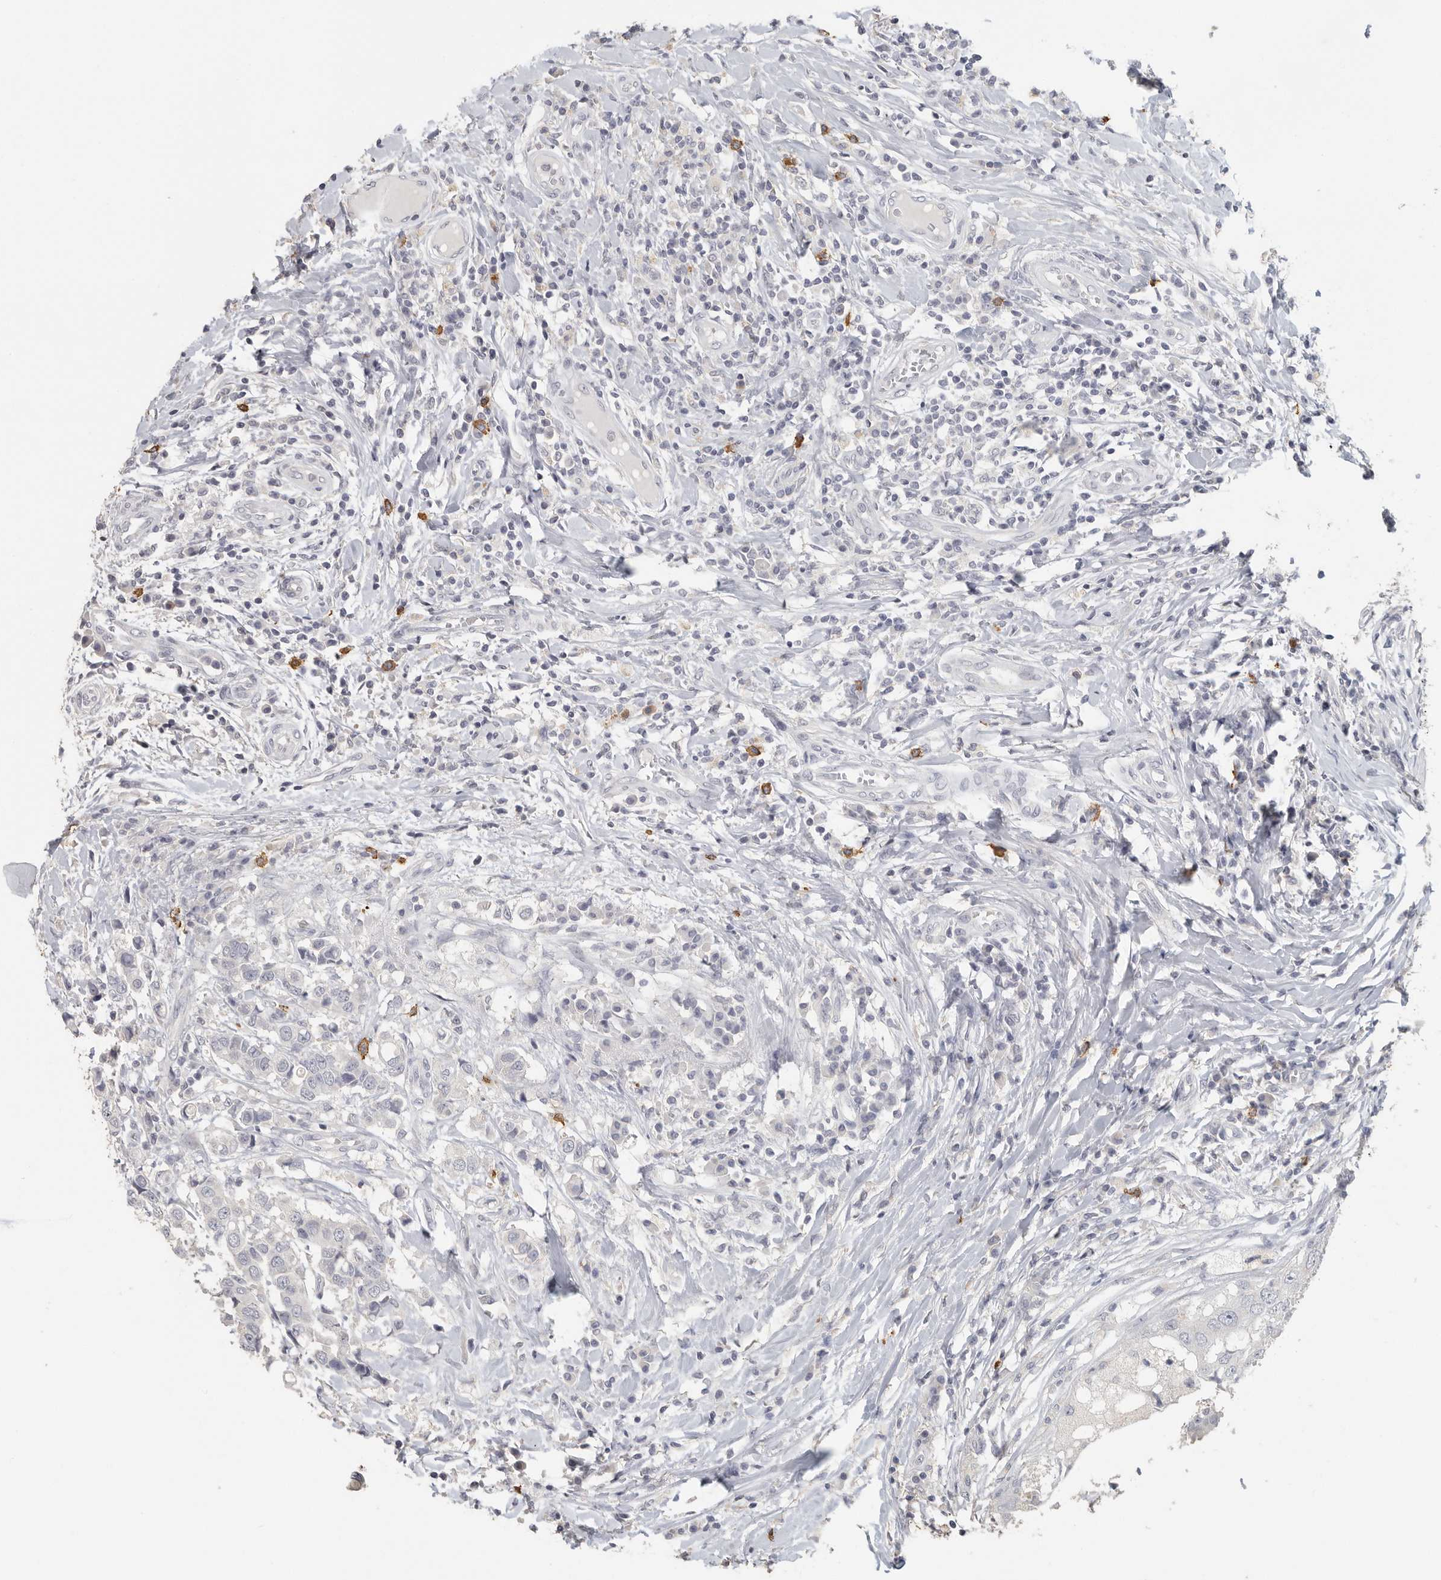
{"staining": {"intensity": "negative", "quantity": "none", "location": "none"}, "tissue": "breast cancer", "cell_type": "Tumor cells", "image_type": "cancer", "snomed": [{"axis": "morphology", "description": "Duct carcinoma"}, {"axis": "topography", "description": "Breast"}], "caption": "Immunohistochemistry micrograph of neoplastic tissue: human breast infiltrating ductal carcinoma stained with DAB displays no significant protein staining in tumor cells.", "gene": "DNAJC11", "patient": {"sex": "female", "age": 27}}